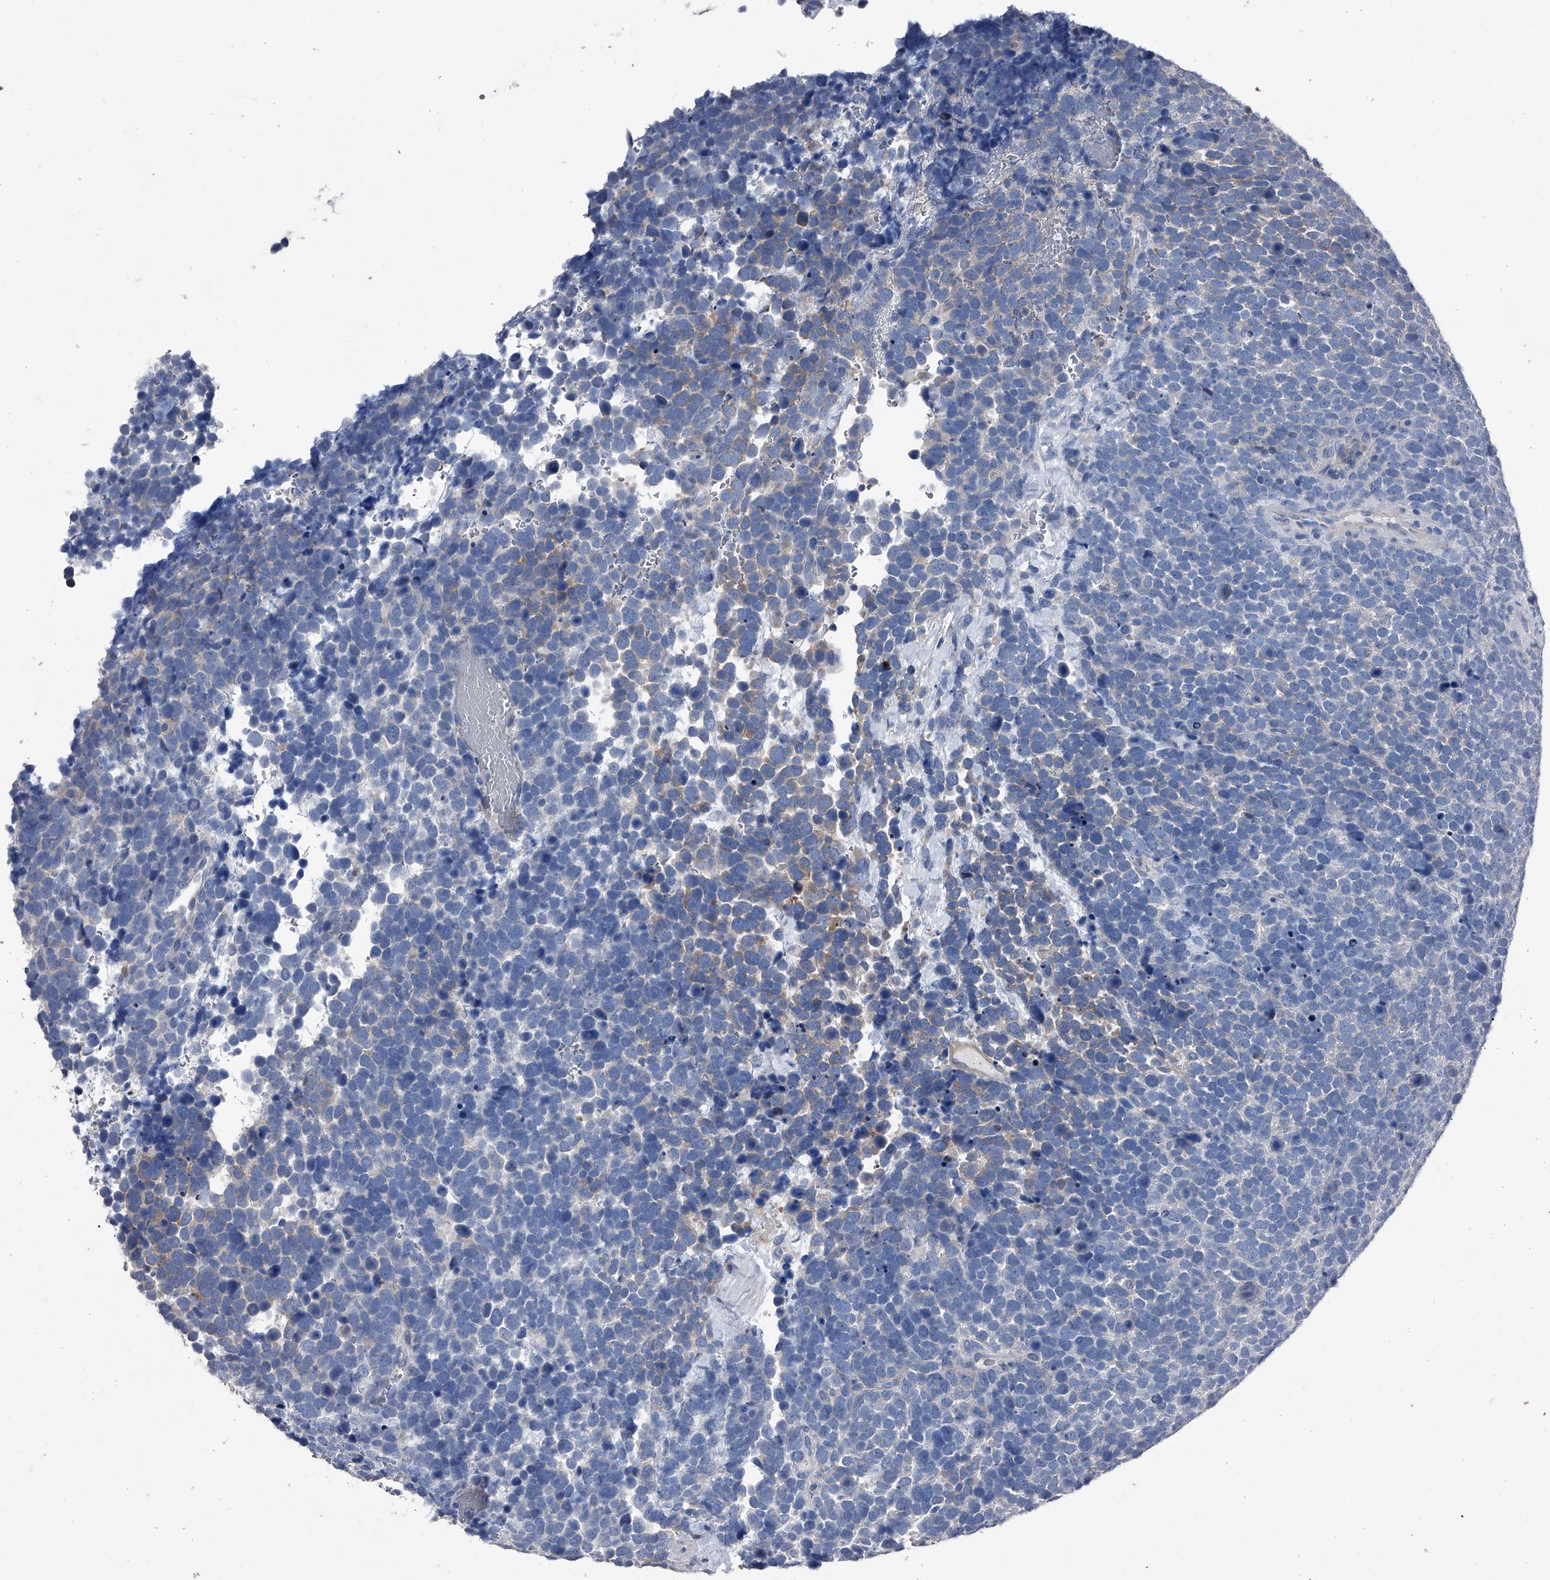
{"staining": {"intensity": "negative", "quantity": "none", "location": "none"}, "tissue": "urothelial cancer", "cell_type": "Tumor cells", "image_type": "cancer", "snomed": [{"axis": "morphology", "description": "Urothelial carcinoma, High grade"}, {"axis": "topography", "description": "Urinary bladder"}], "caption": "Immunohistochemistry image of neoplastic tissue: urothelial carcinoma (high-grade) stained with DAB reveals no significant protein expression in tumor cells.", "gene": "KIF13A", "patient": {"sex": "female", "age": 82}}